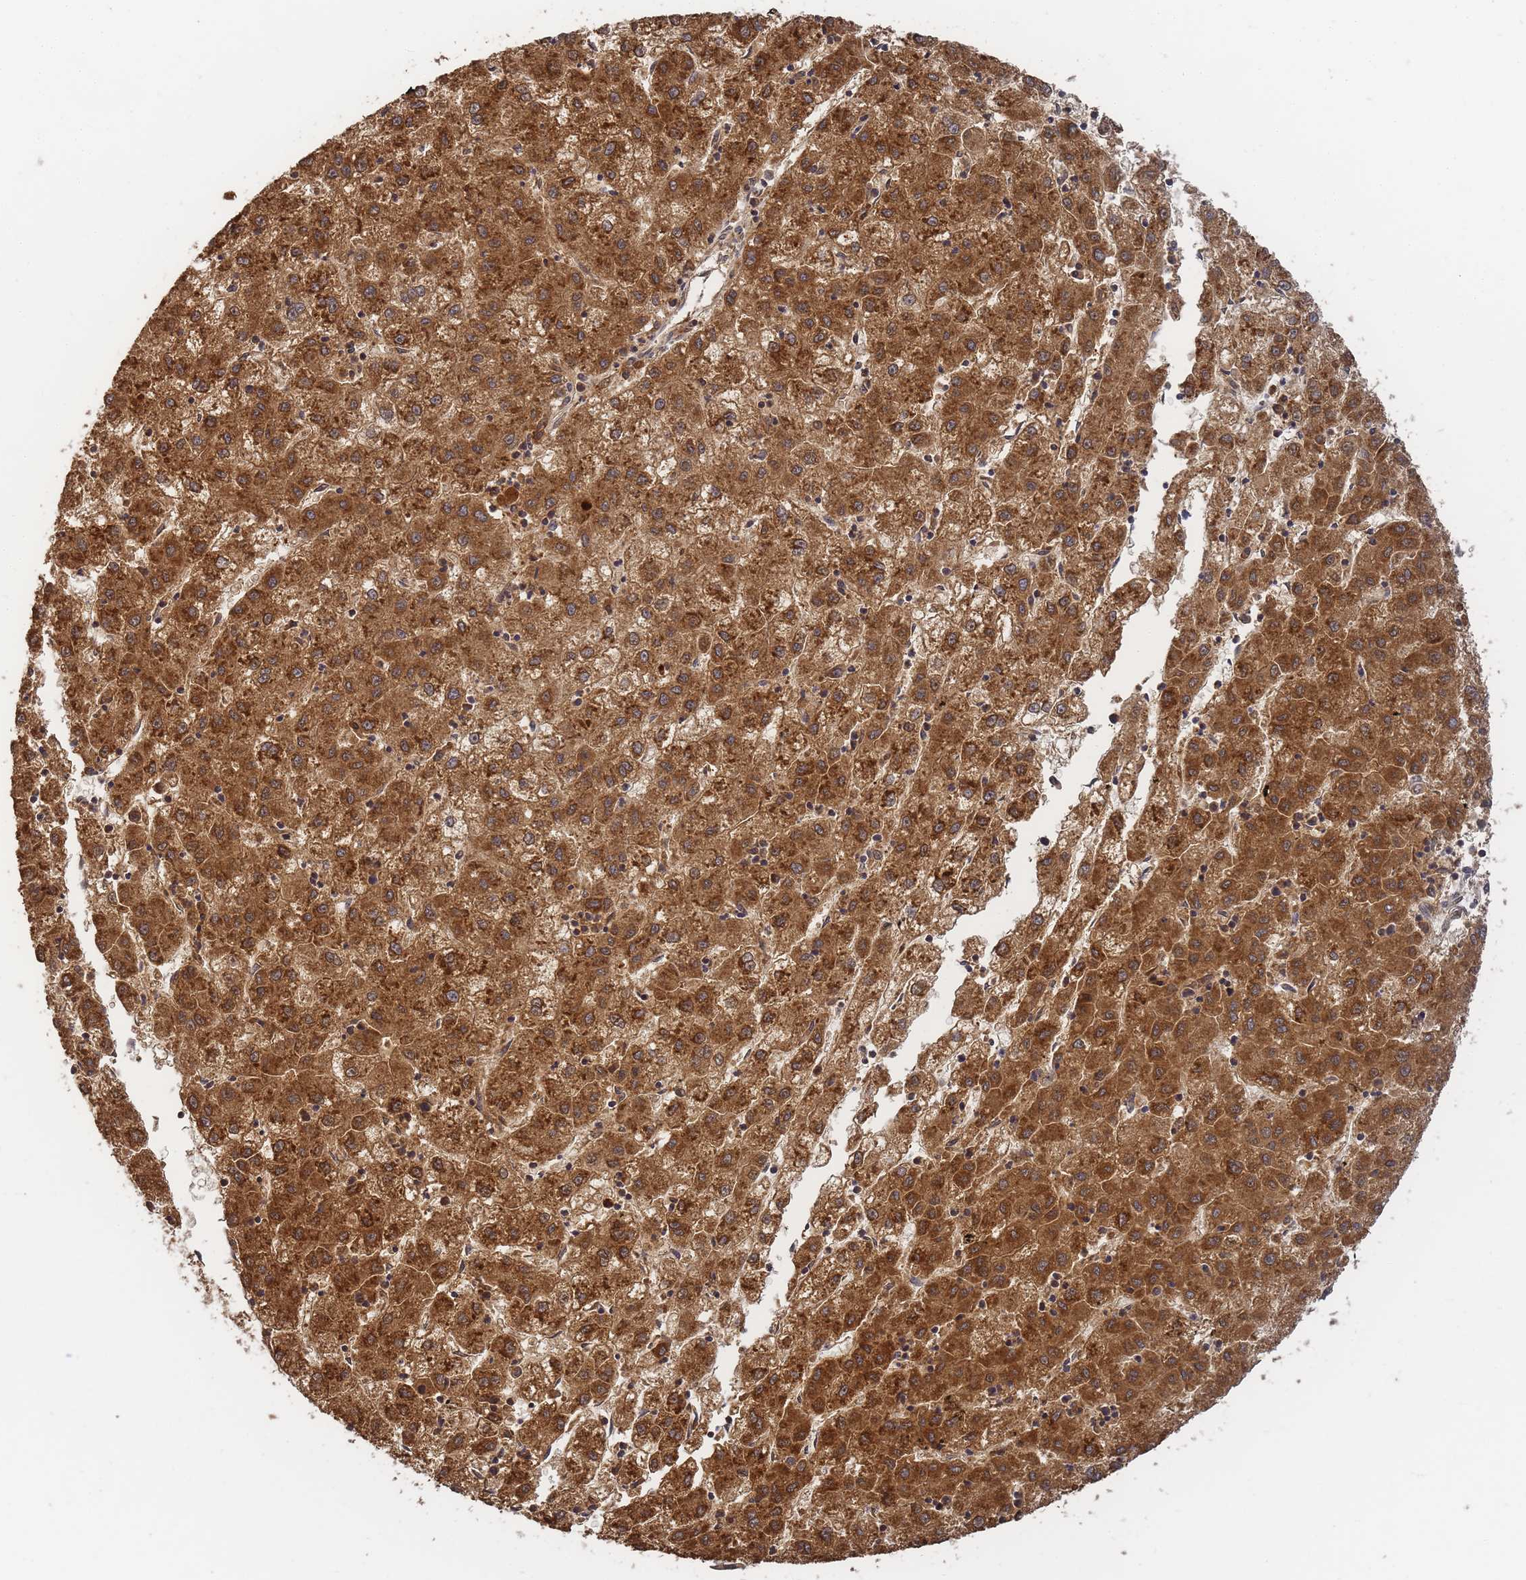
{"staining": {"intensity": "strong", "quantity": ">75%", "location": "cytoplasmic/membranous"}, "tissue": "liver cancer", "cell_type": "Tumor cells", "image_type": "cancer", "snomed": [{"axis": "morphology", "description": "Carcinoma, Hepatocellular, NOS"}, {"axis": "topography", "description": "Liver"}], "caption": "Immunohistochemical staining of hepatocellular carcinoma (liver) shows high levels of strong cytoplasmic/membranous protein staining in about >75% of tumor cells.", "gene": "ALKBH1", "patient": {"sex": "male", "age": 72}}